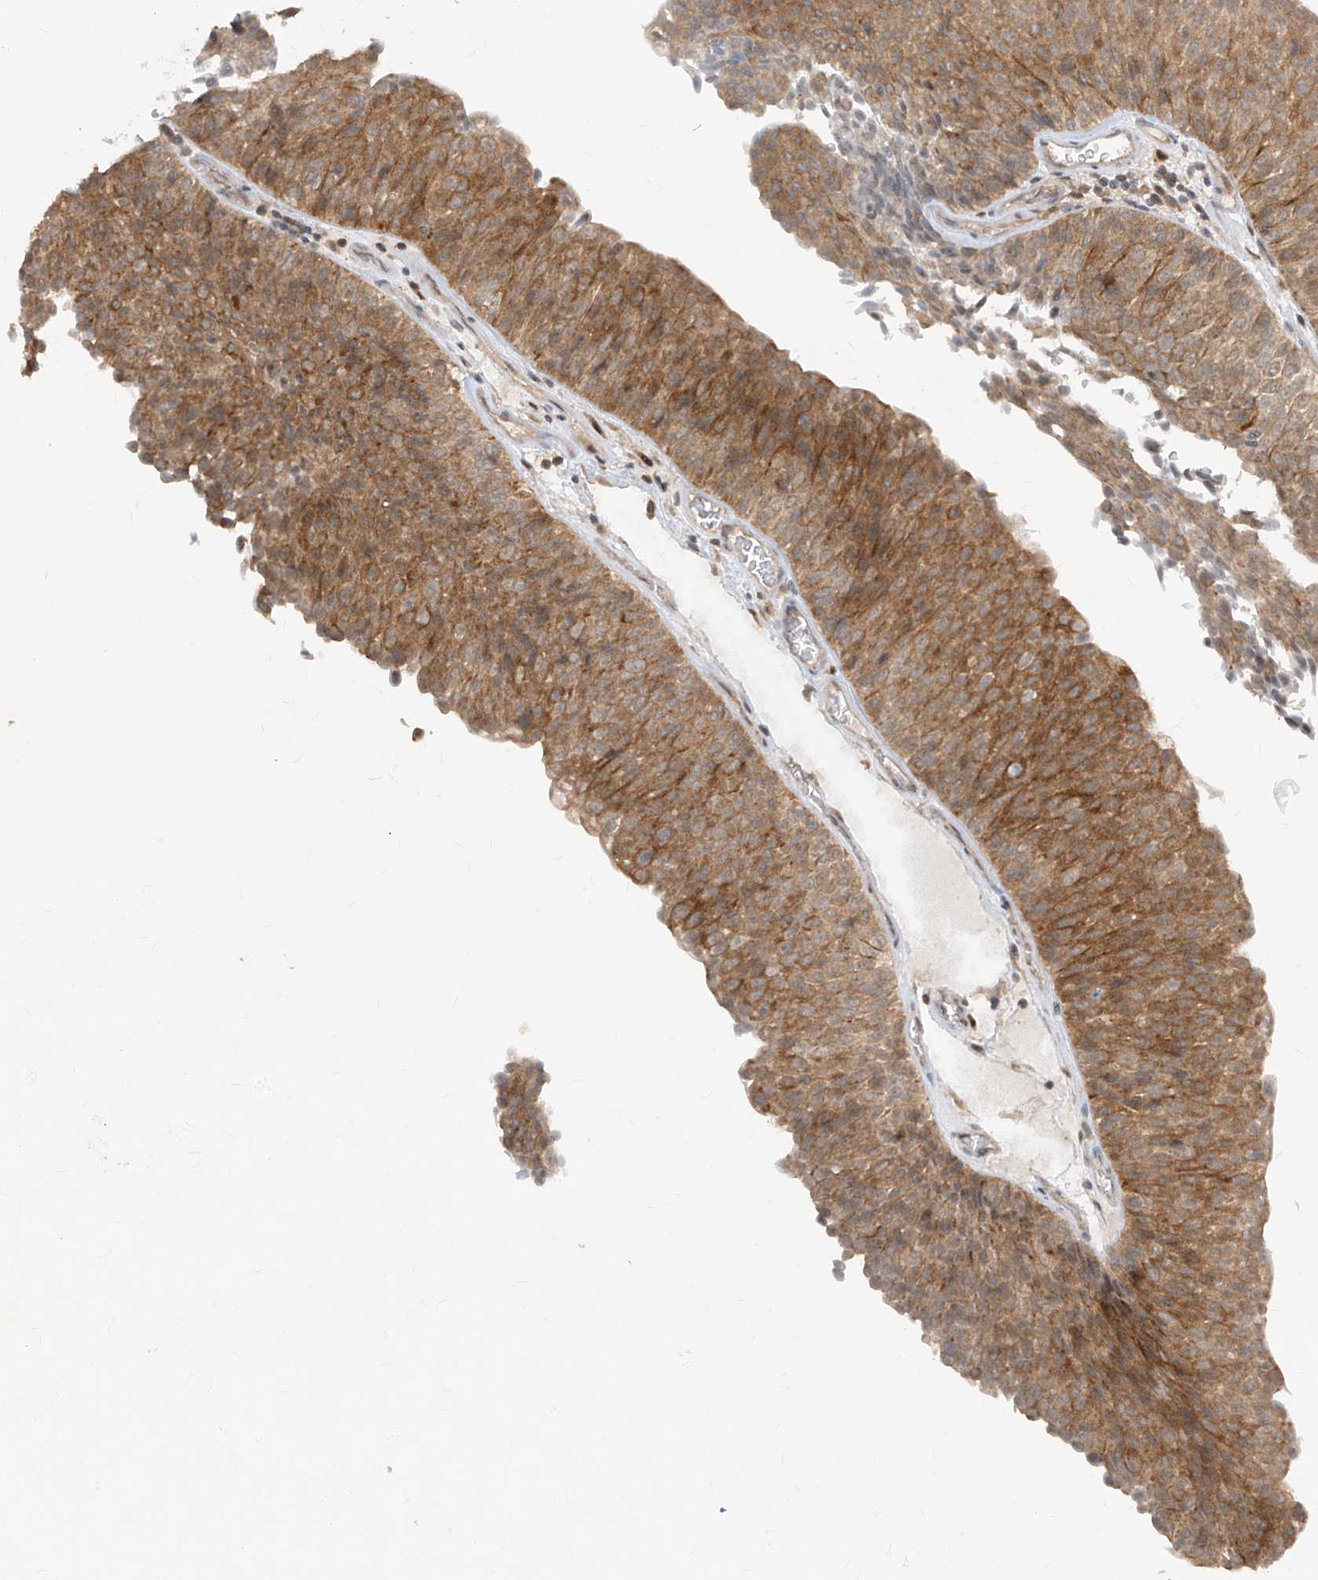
{"staining": {"intensity": "moderate", "quantity": ">75%", "location": "cytoplasmic/membranous"}, "tissue": "urothelial cancer", "cell_type": "Tumor cells", "image_type": "cancer", "snomed": [{"axis": "morphology", "description": "Urothelial carcinoma, Low grade"}, {"axis": "topography", "description": "Urinary bladder"}], "caption": "Immunohistochemical staining of urothelial cancer demonstrates moderate cytoplasmic/membranous protein positivity in approximately >75% of tumor cells.", "gene": "ZNF358", "patient": {"sex": "male", "age": 78}}